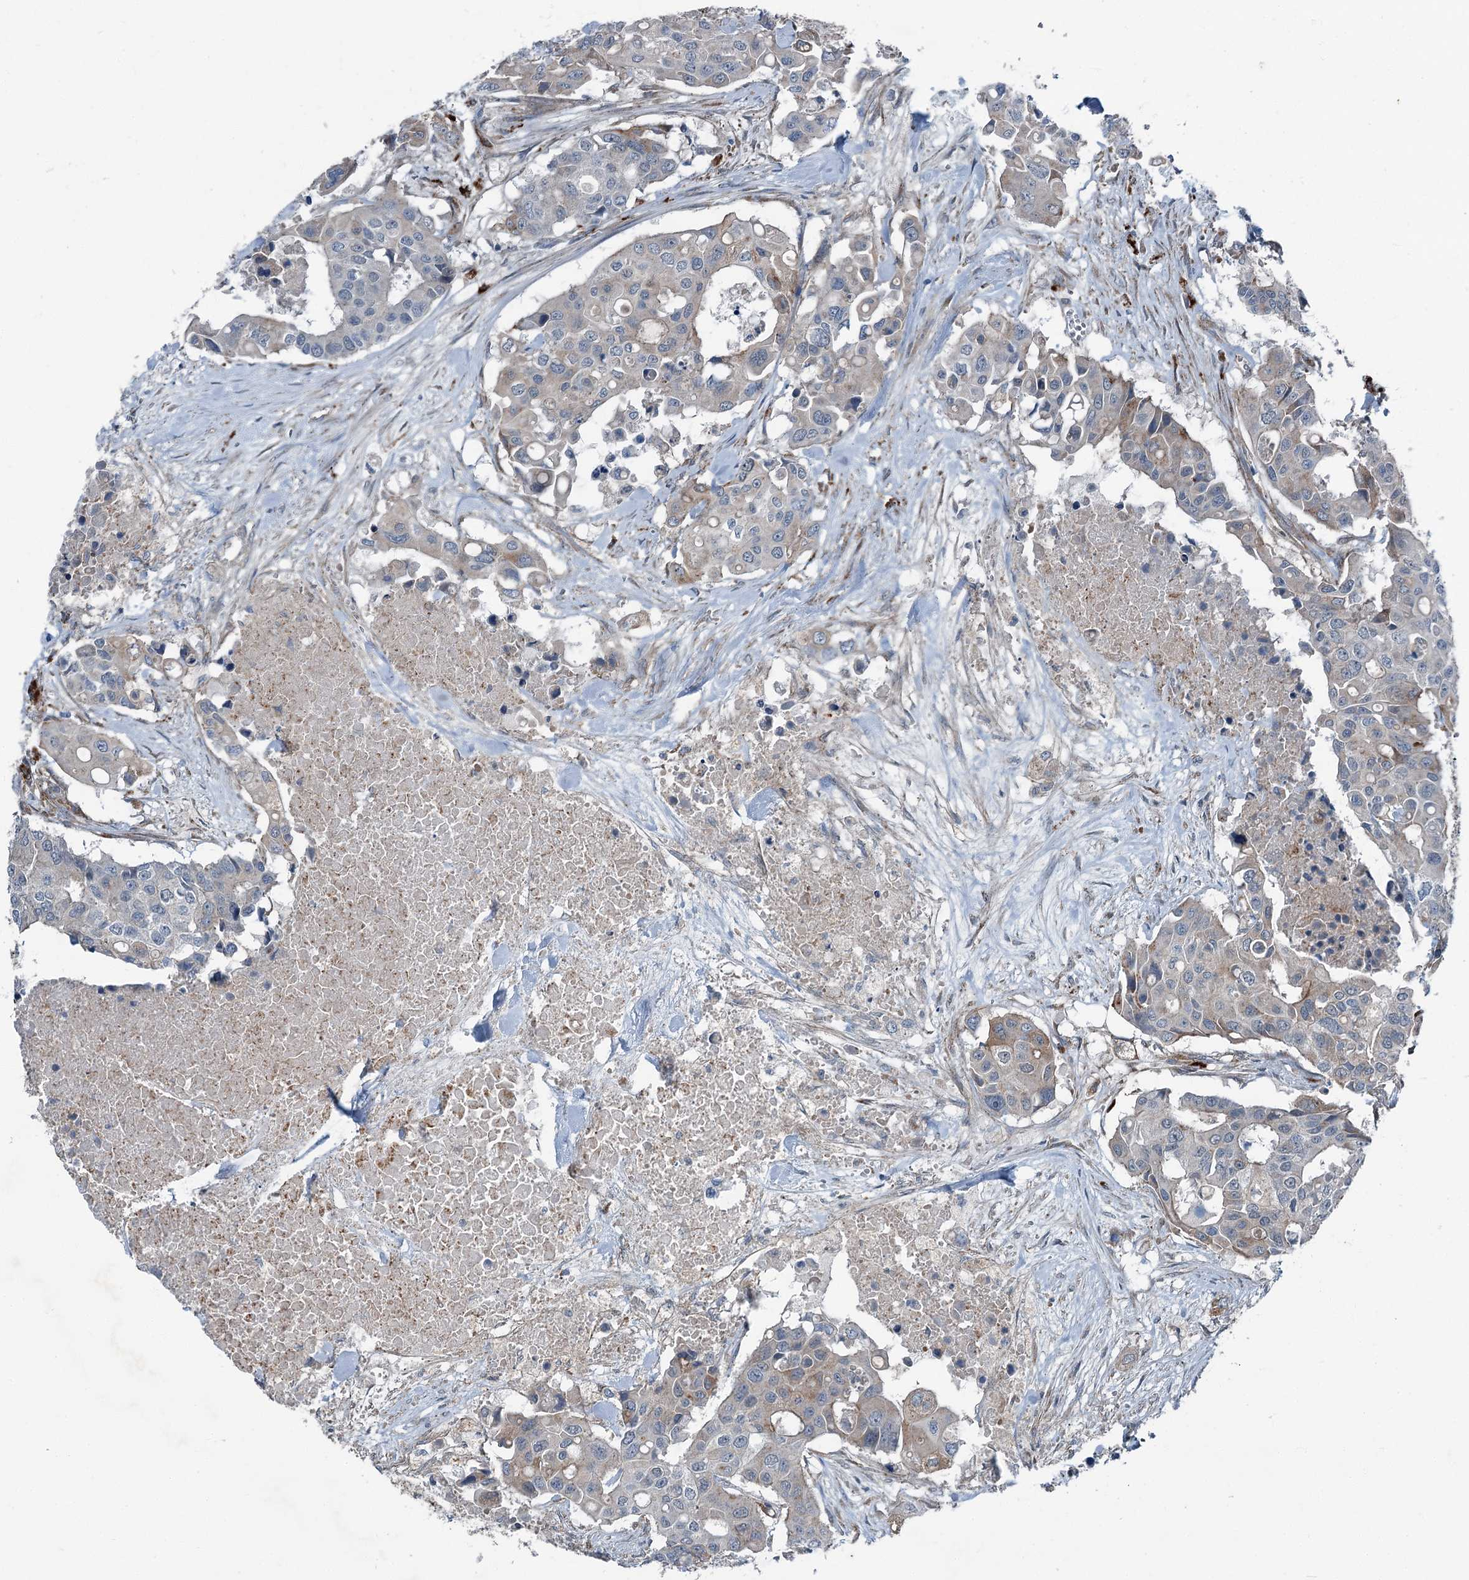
{"staining": {"intensity": "weak", "quantity": "25%-75%", "location": "cytoplasmic/membranous"}, "tissue": "colorectal cancer", "cell_type": "Tumor cells", "image_type": "cancer", "snomed": [{"axis": "morphology", "description": "Adenocarcinoma, NOS"}, {"axis": "topography", "description": "Colon"}], "caption": "Weak cytoplasmic/membranous positivity is present in about 25%-75% of tumor cells in adenocarcinoma (colorectal).", "gene": "AXL", "patient": {"sex": "male", "age": 77}}